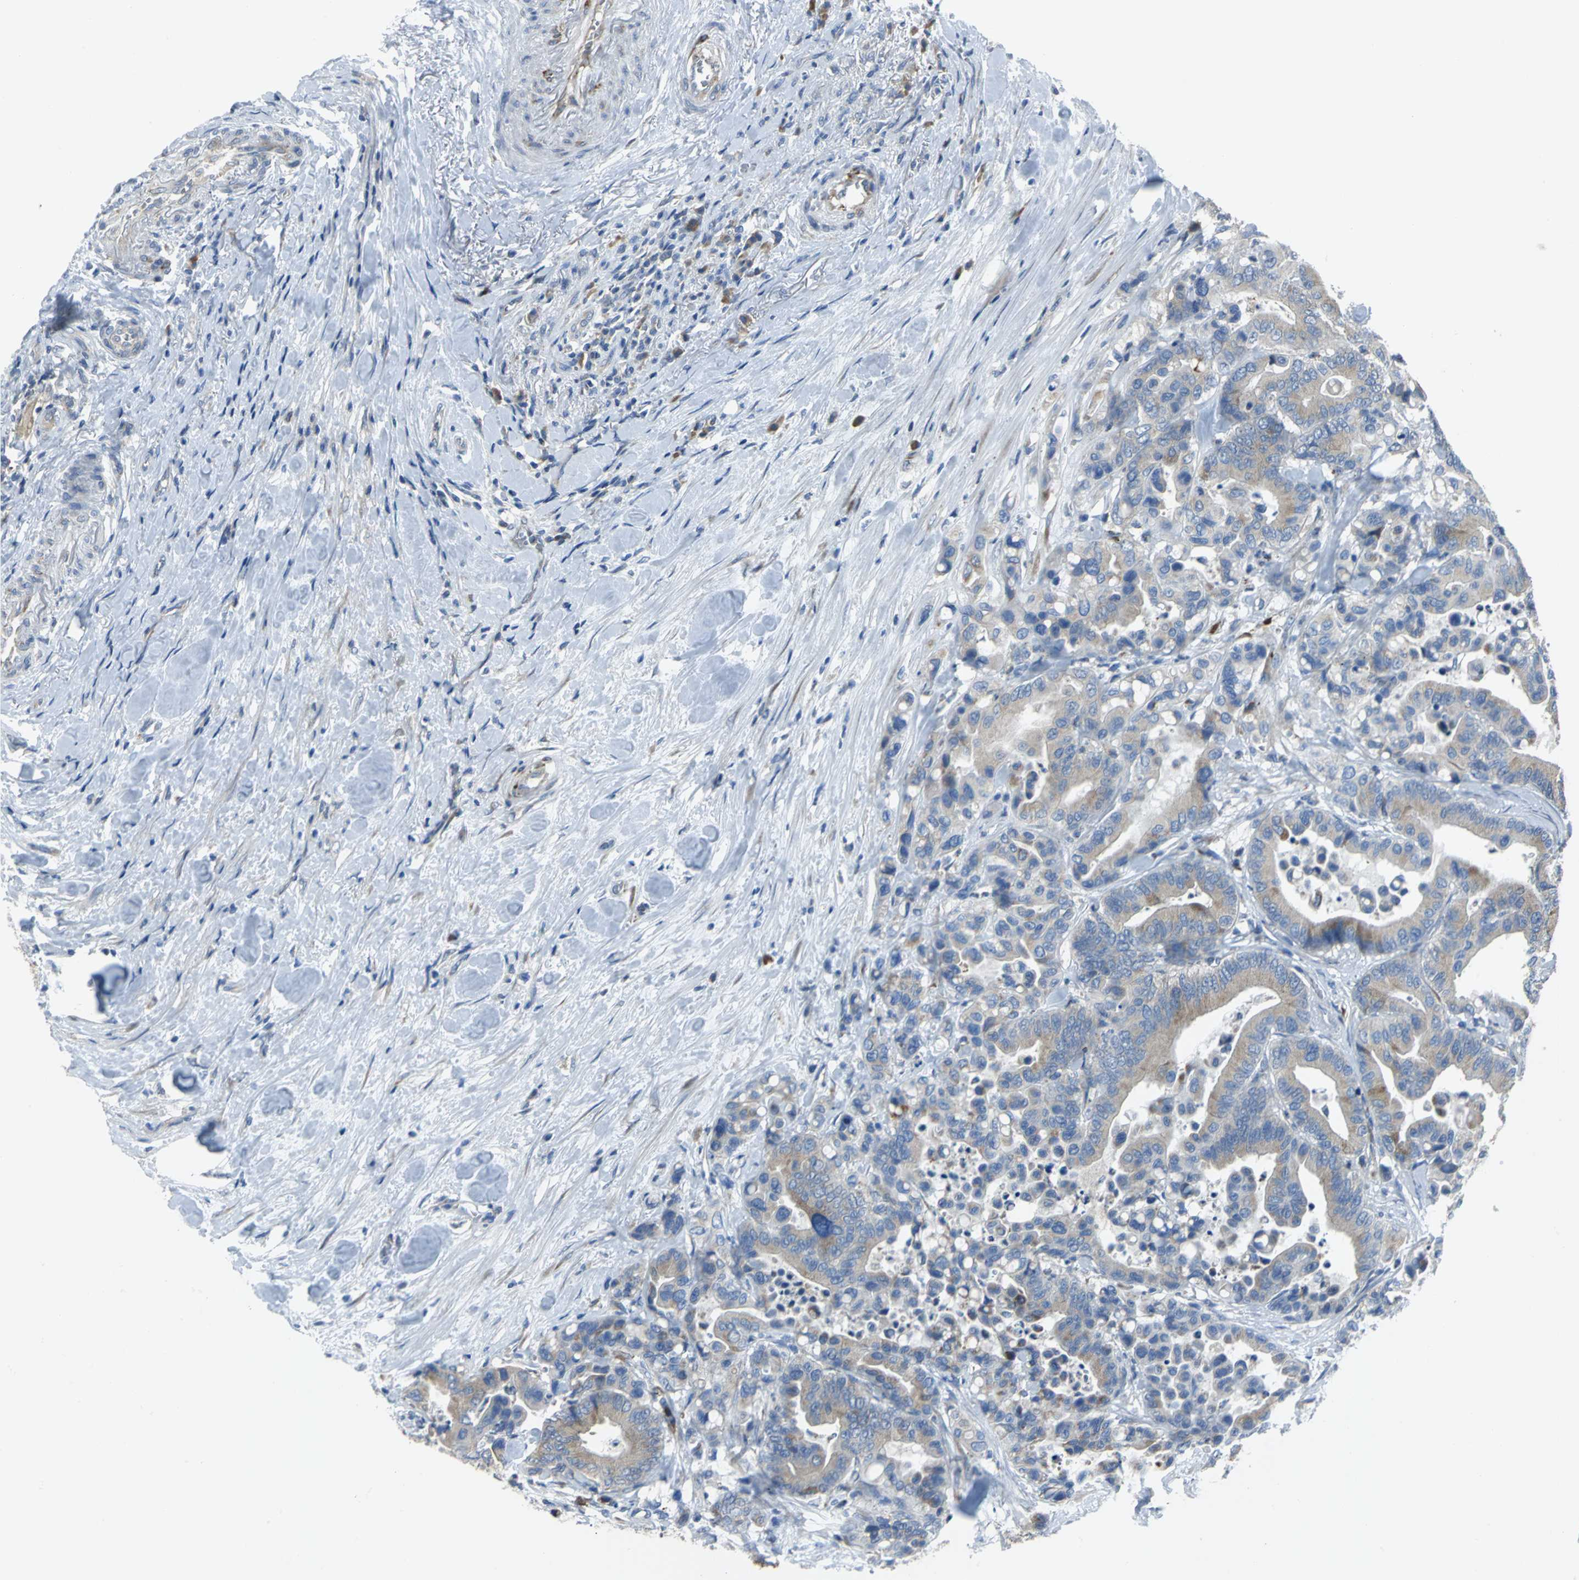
{"staining": {"intensity": "weak", "quantity": ">75%", "location": "cytoplasmic/membranous"}, "tissue": "colorectal cancer", "cell_type": "Tumor cells", "image_type": "cancer", "snomed": [{"axis": "morphology", "description": "Adenocarcinoma, NOS"}, {"axis": "topography", "description": "Colon"}], "caption": "Protein expression analysis of colorectal adenocarcinoma exhibits weak cytoplasmic/membranous staining in approximately >75% of tumor cells. The staining is performed using DAB brown chromogen to label protein expression. The nuclei are counter-stained blue using hematoxylin.", "gene": "EIF5A", "patient": {"sex": "male", "age": 82}}